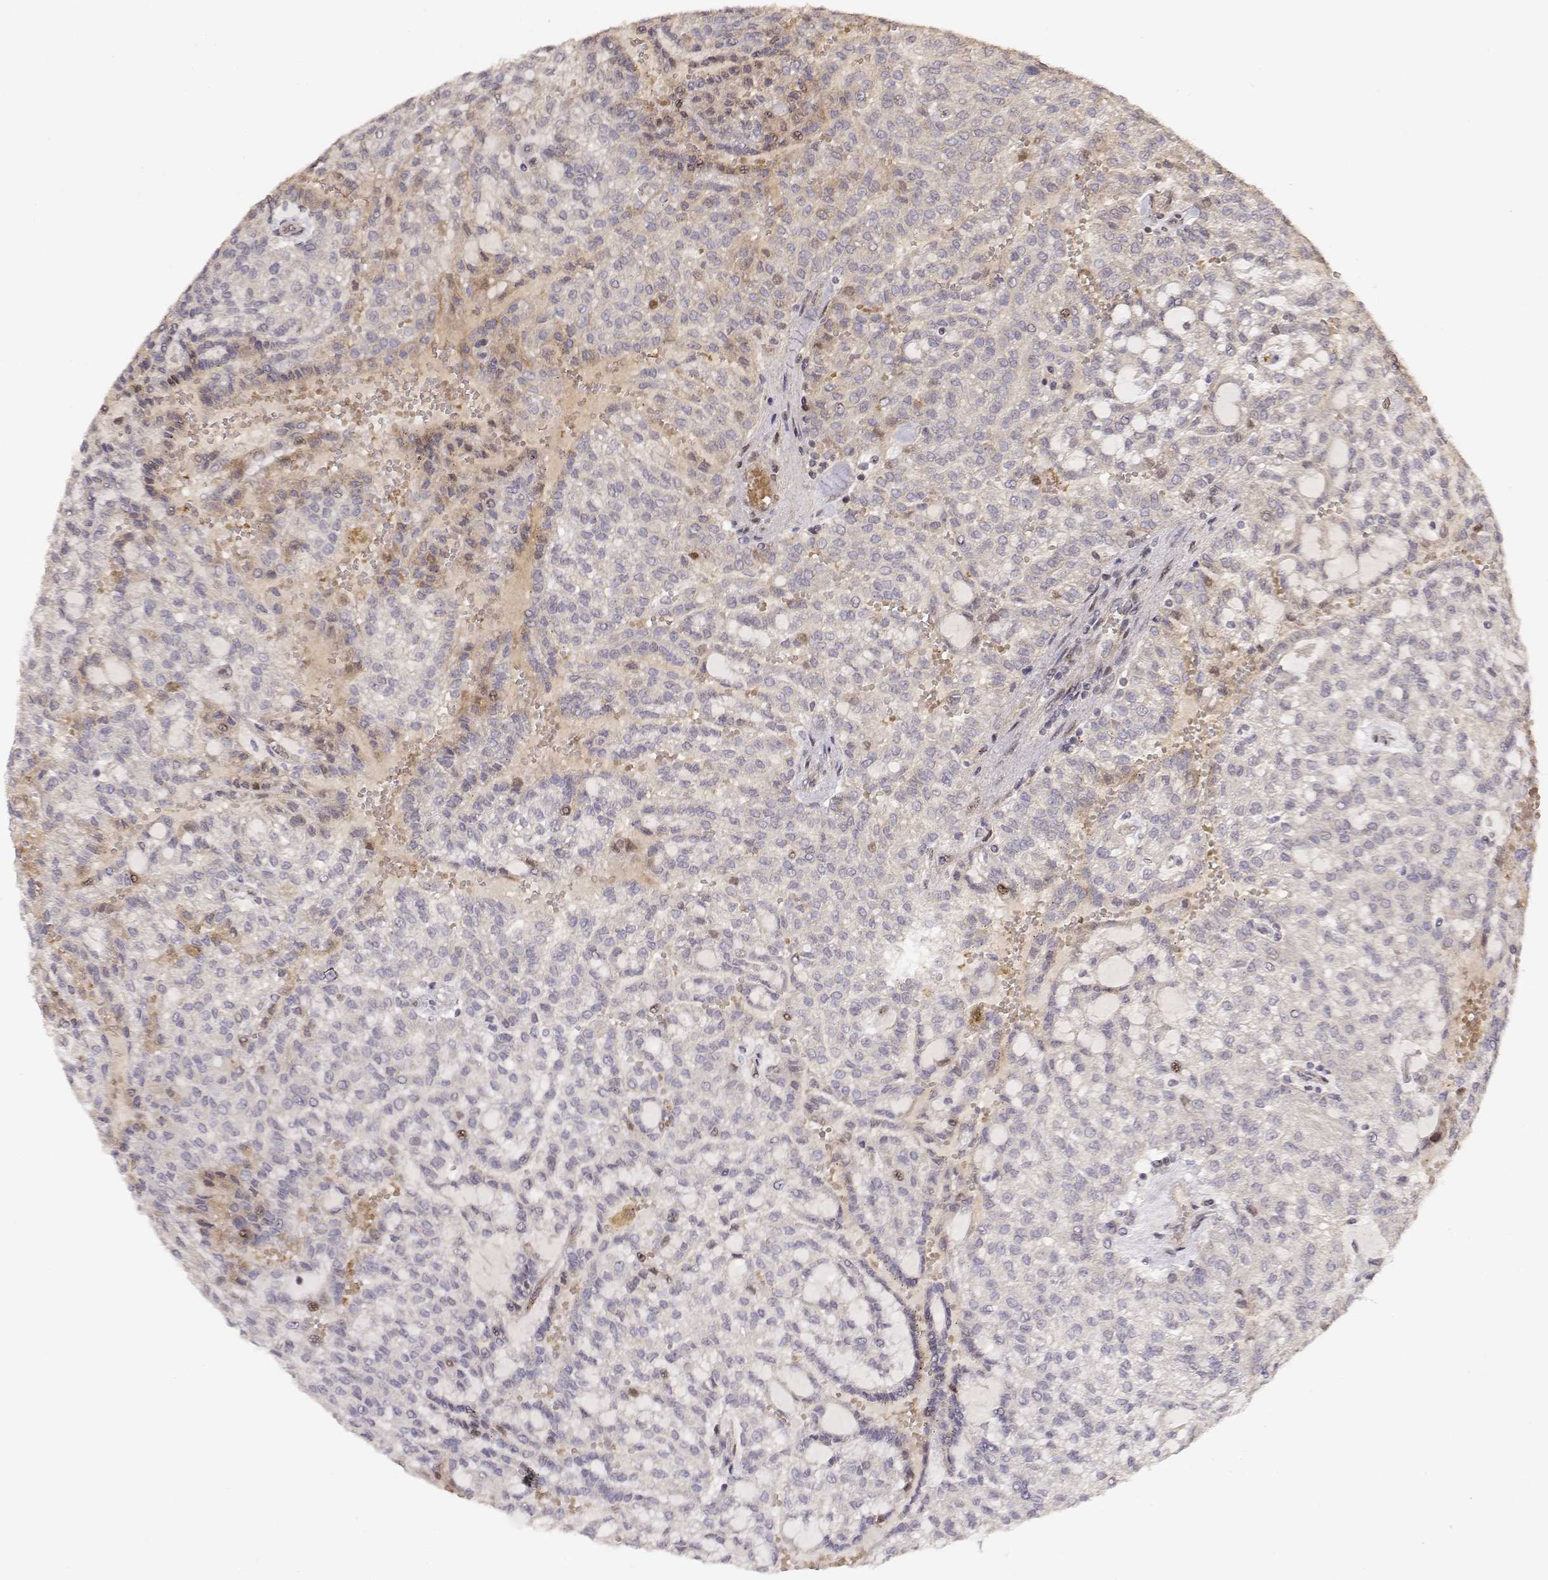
{"staining": {"intensity": "weak", "quantity": ">75%", "location": "cytoplasmic/membranous"}, "tissue": "renal cancer", "cell_type": "Tumor cells", "image_type": "cancer", "snomed": [{"axis": "morphology", "description": "Adenocarcinoma, NOS"}, {"axis": "topography", "description": "Kidney"}], "caption": "The image exhibits immunohistochemical staining of renal cancer. There is weak cytoplasmic/membranous staining is present in about >75% of tumor cells. (Brightfield microscopy of DAB IHC at high magnification).", "gene": "PICK1", "patient": {"sex": "male", "age": 63}}